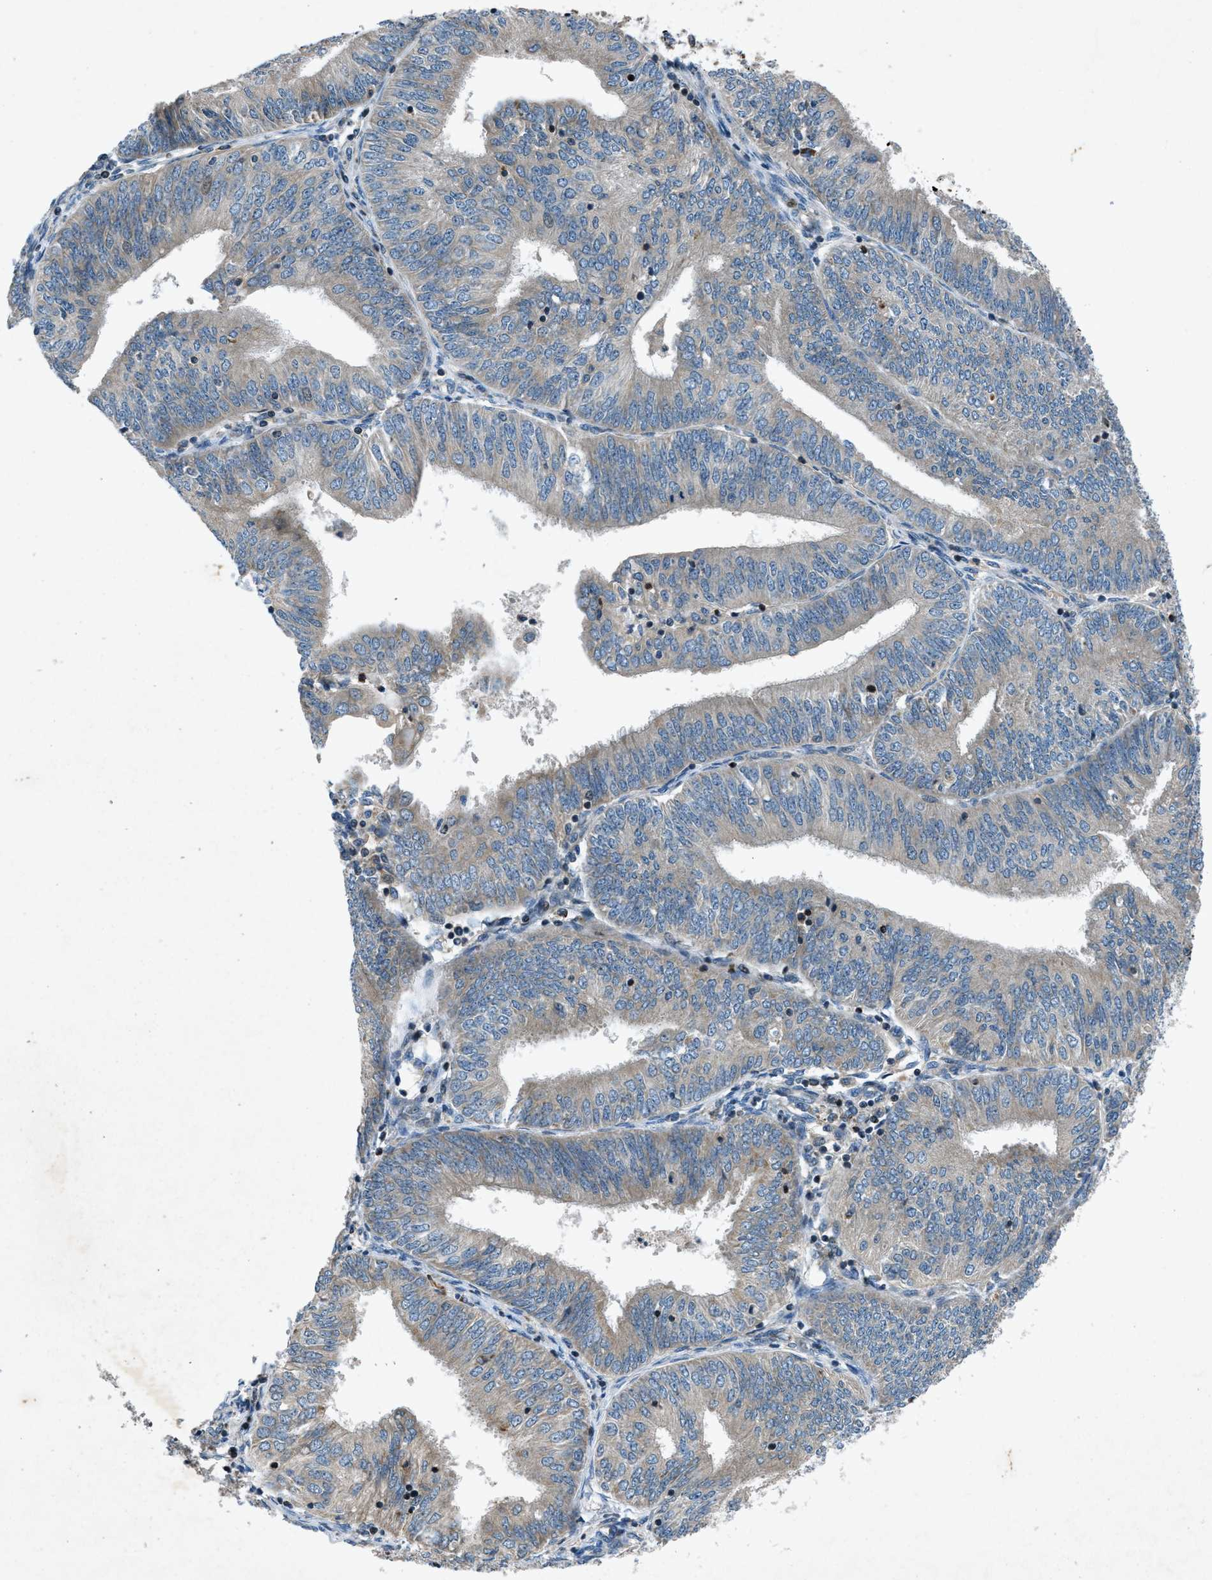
{"staining": {"intensity": "negative", "quantity": "none", "location": "none"}, "tissue": "endometrial cancer", "cell_type": "Tumor cells", "image_type": "cancer", "snomed": [{"axis": "morphology", "description": "Adenocarcinoma, NOS"}, {"axis": "topography", "description": "Endometrium"}], "caption": "Immunohistochemistry of human endometrial cancer (adenocarcinoma) shows no staining in tumor cells. (Stains: DAB (3,3'-diaminobenzidine) immunohistochemistry with hematoxylin counter stain, Microscopy: brightfield microscopy at high magnification).", "gene": "CLEC2D", "patient": {"sex": "female", "age": 58}}